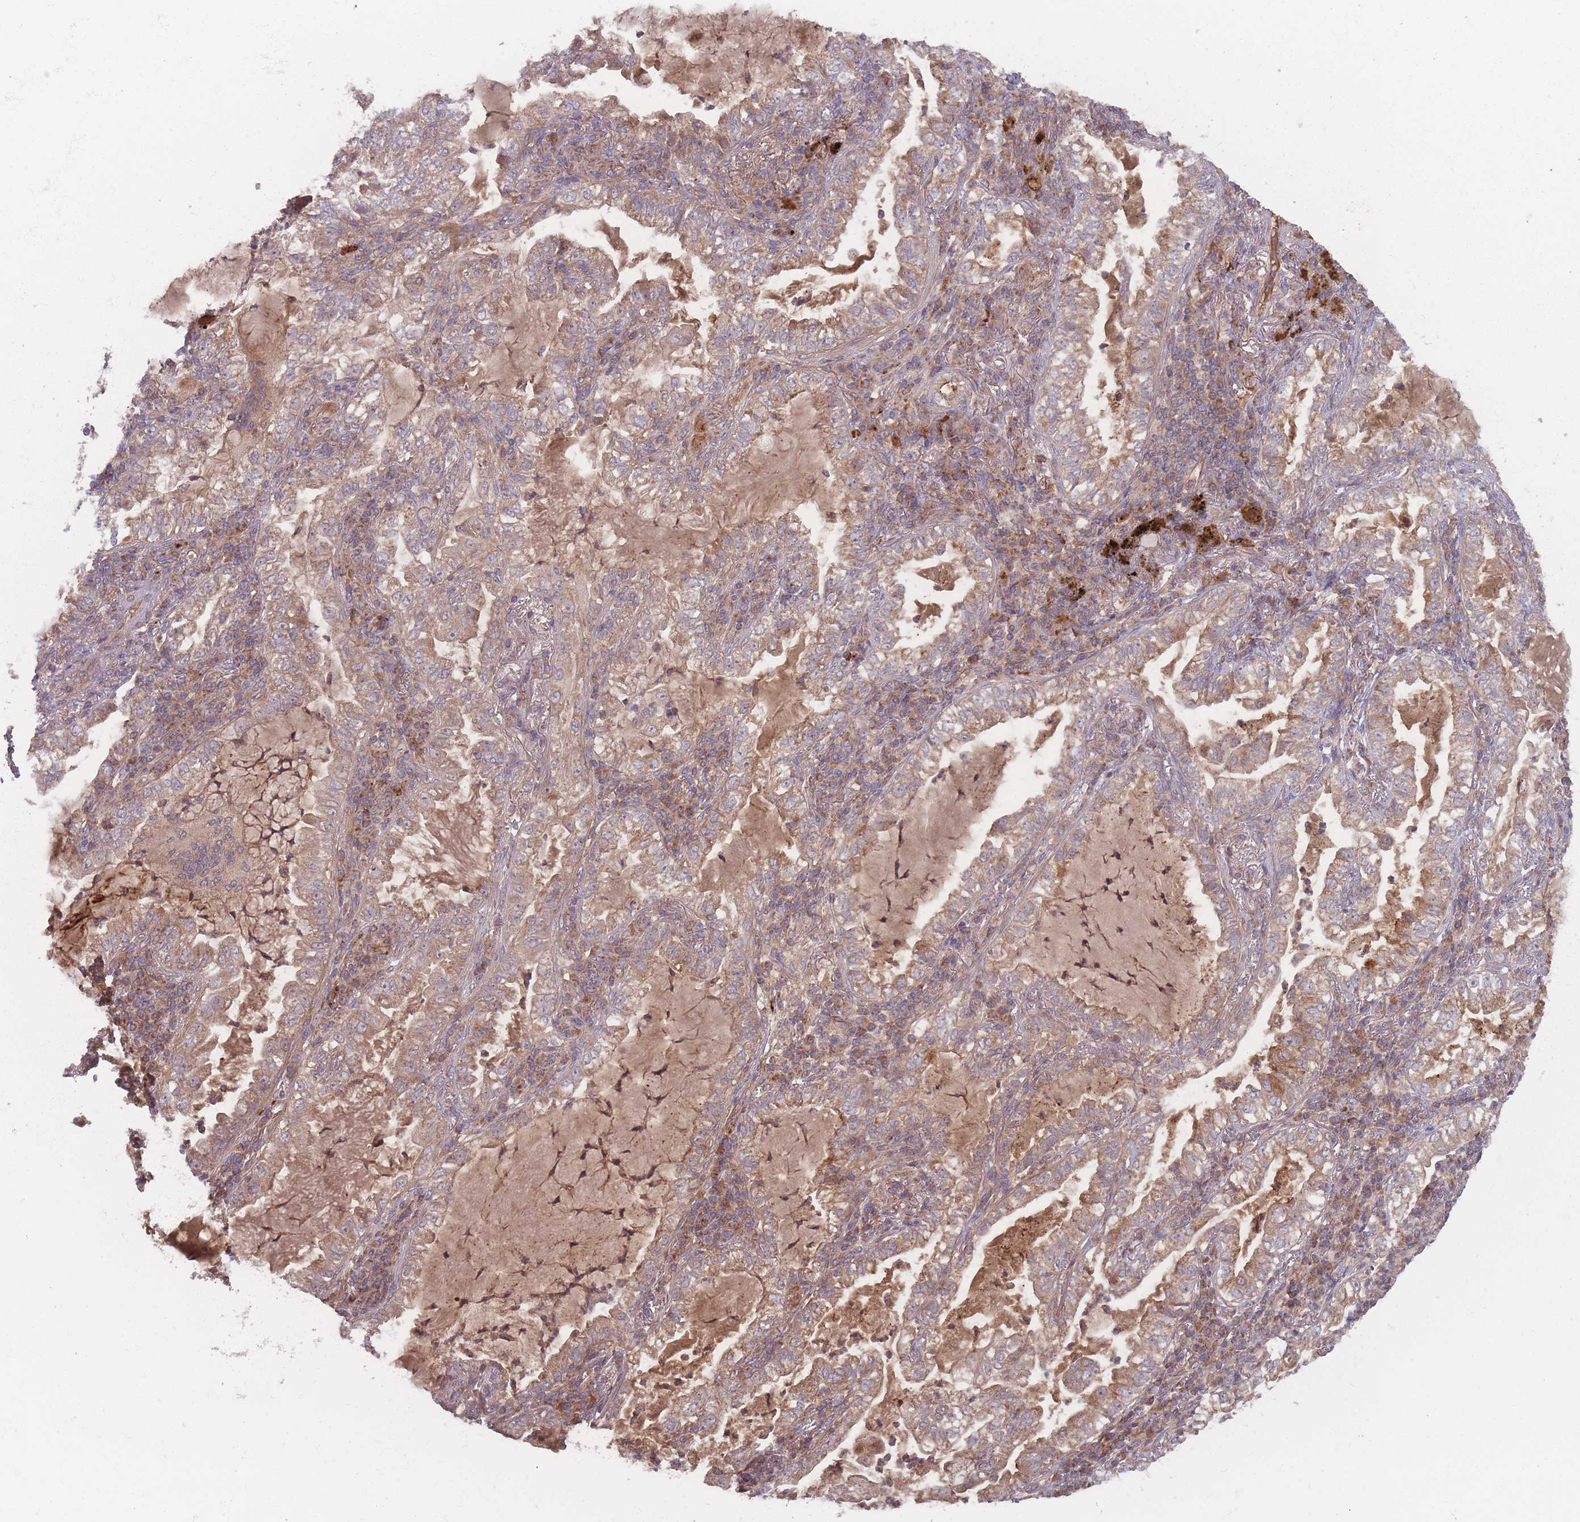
{"staining": {"intensity": "moderate", "quantity": ">75%", "location": "cytoplasmic/membranous"}, "tissue": "lung cancer", "cell_type": "Tumor cells", "image_type": "cancer", "snomed": [{"axis": "morphology", "description": "Adenocarcinoma, NOS"}, {"axis": "topography", "description": "Lung"}], "caption": "Immunohistochemistry (IHC) histopathology image of neoplastic tissue: human lung cancer (adenocarcinoma) stained using IHC displays medium levels of moderate protein expression localized specifically in the cytoplasmic/membranous of tumor cells, appearing as a cytoplasmic/membranous brown color.", "gene": "ATP5MG", "patient": {"sex": "female", "age": 73}}